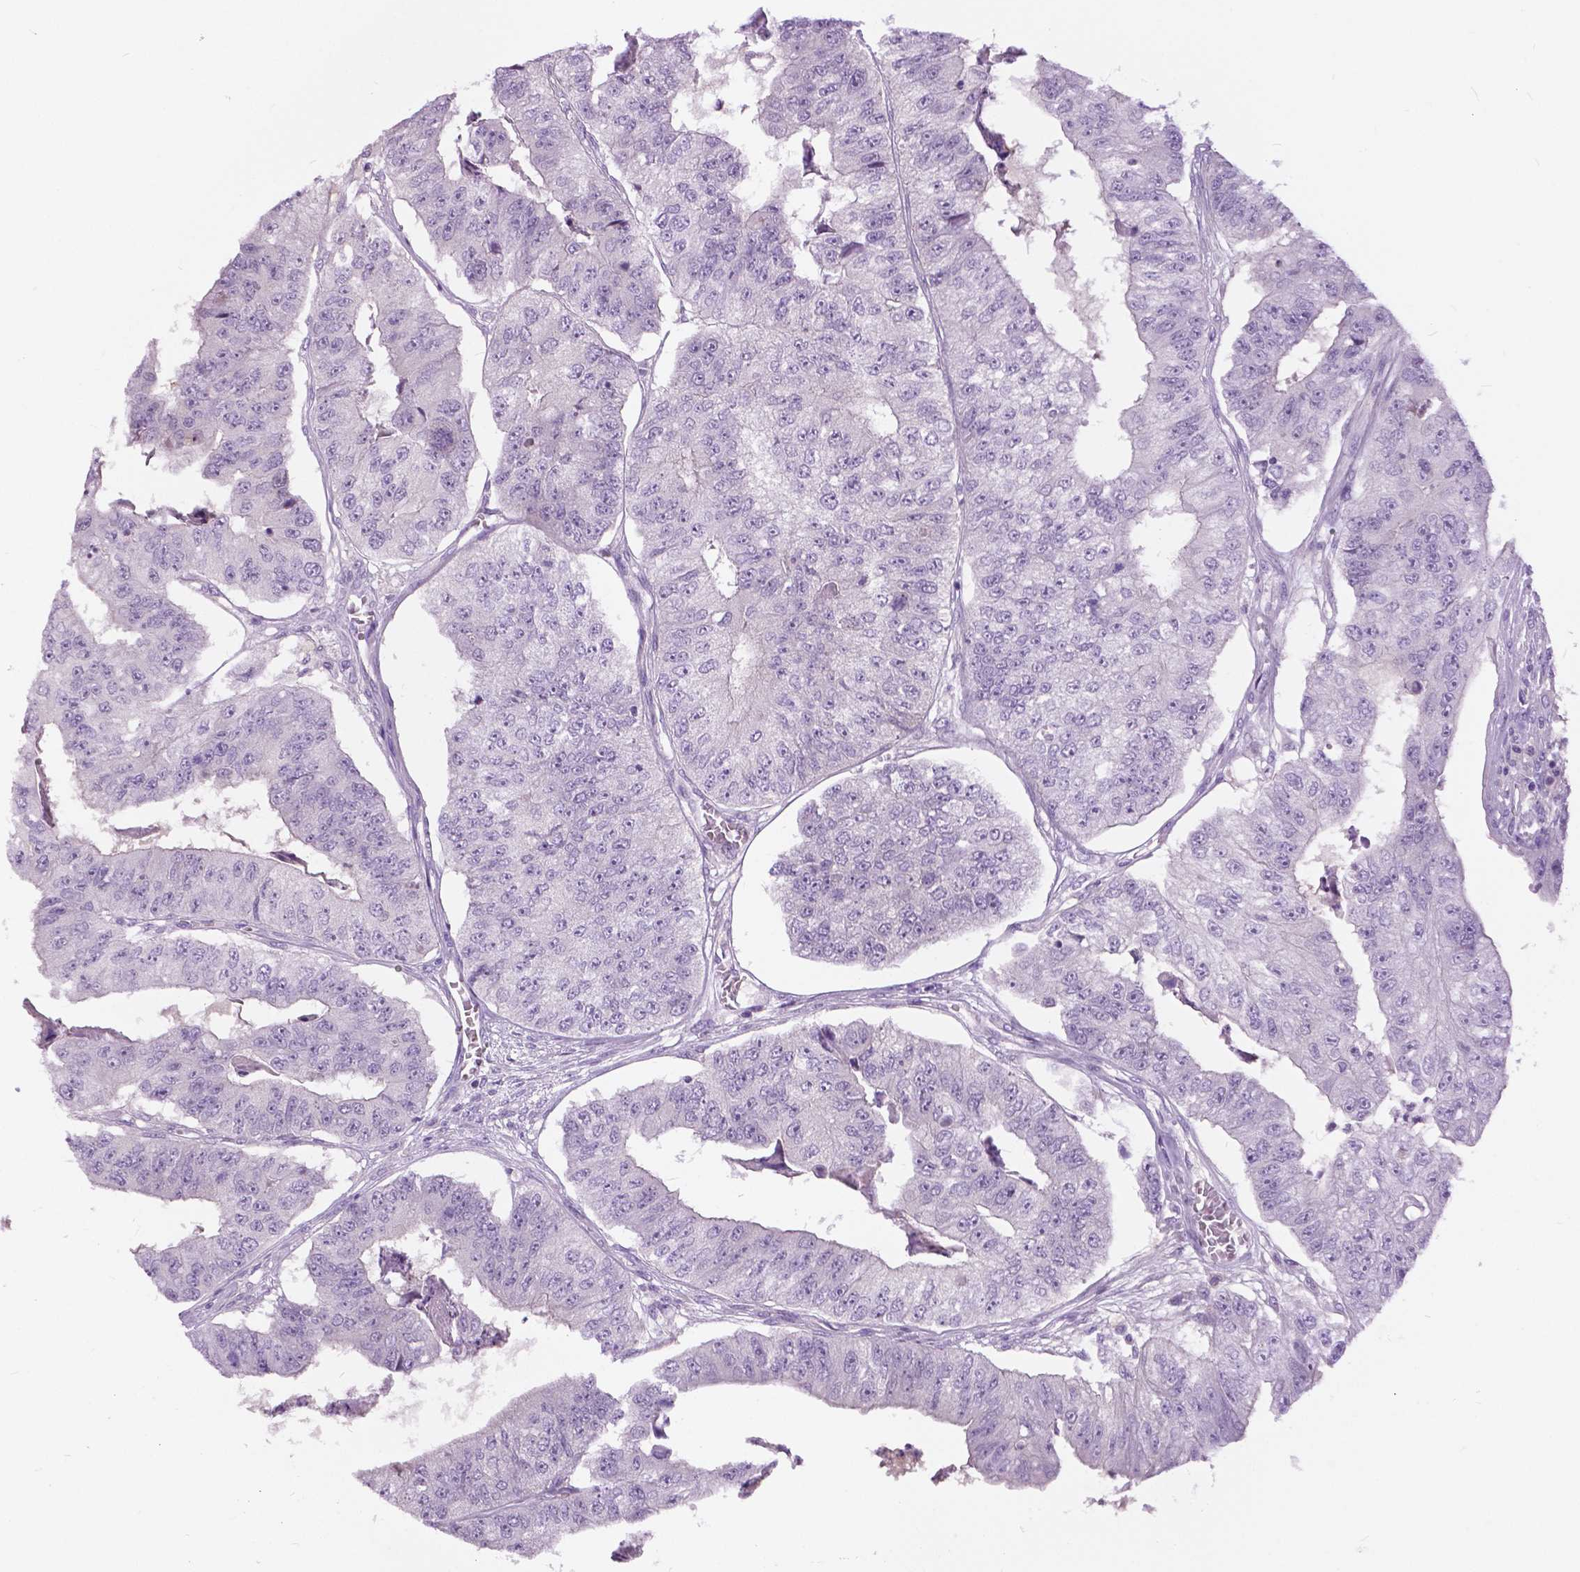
{"staining": {"intensity": "negative", "quantity": "none", "location": "none"}, "tissue": "colorectal cancer", "cell_type": "Tumor cells", "image_type": "cancer", "snomed": [{"axis": "morphology", "description": "Adenocarcinoma, NOS"}, {"axis": "topography", "description": "Colon"}], "caption": "Human adenocarcinoma (colorectal) stained for a protein using immunohistochemistry shows no staining in tumor cells.", "gene": "TP53TG5", "patient": {"sex": "female", "age": 67}}